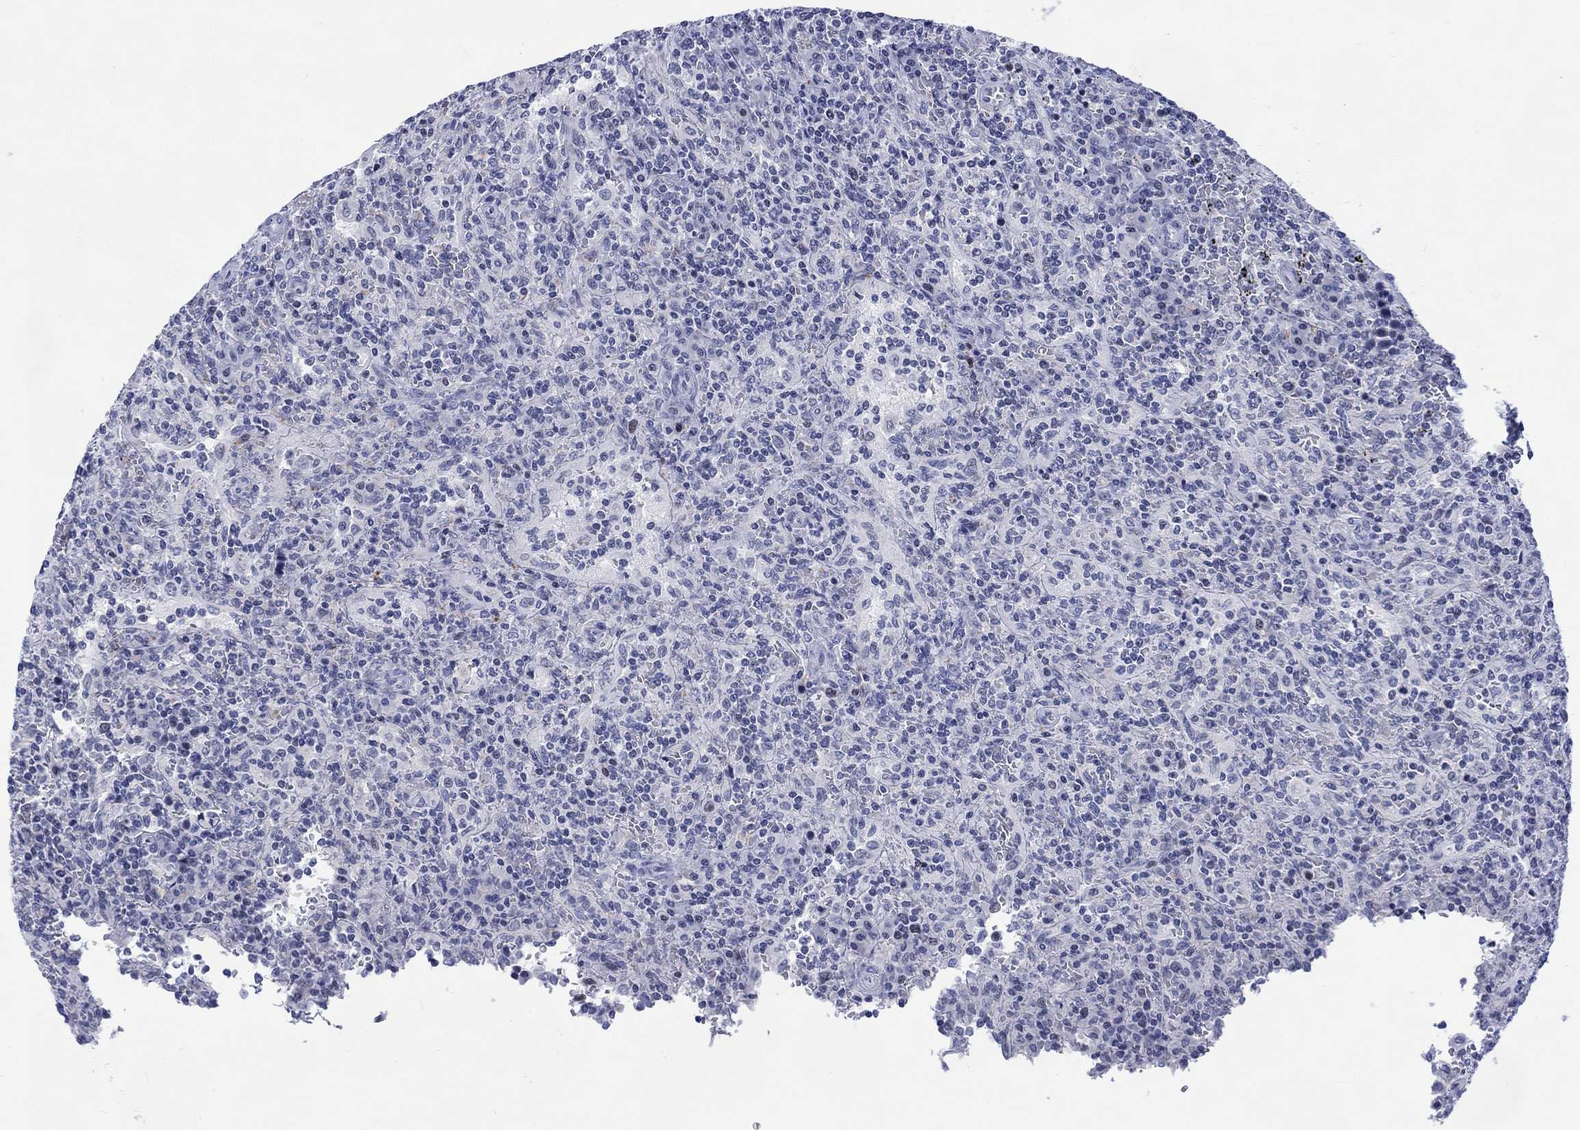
{"staining": {"intensity": "negative", "quantity": "none", "location": "none"}, "tissue": "lymphoma", "cell_type": "Tumor cells", "image_type": "cancer", "snomed": [{"axis": "morphology", "description": "Malignant lymphoma, non-Hodgkin's type, Low grade"}, {"axis": "topography", "description": "Spleen"}], "caption": "The histopathology image shows no staining of tumor cells in malignant lymphoma, non-Hodgkin's type (low-grade).", "gene": "CDCA2", "patient": {"sex": "male", "age": 62}}